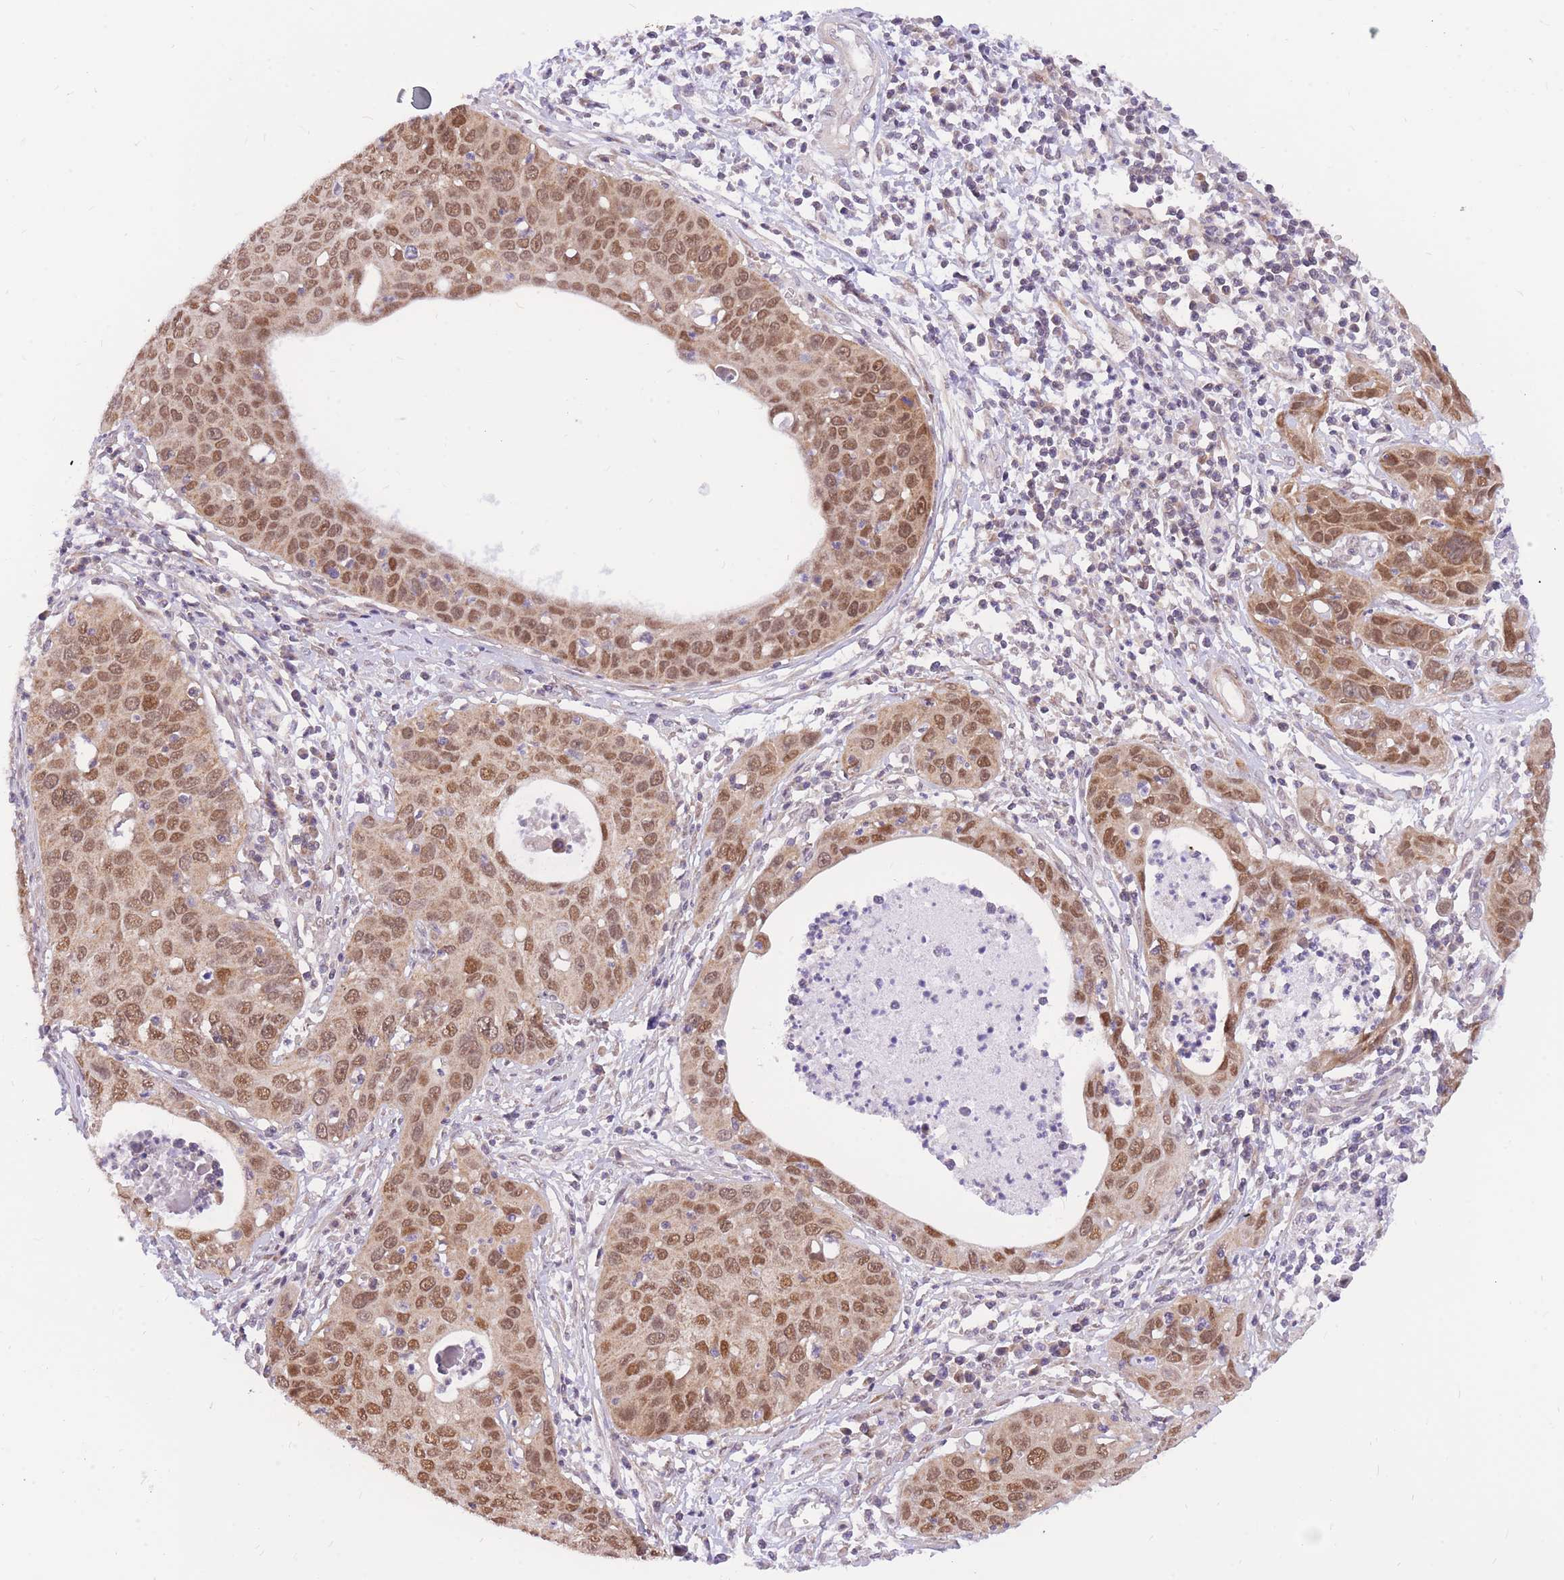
{"staining": {"intensity": "moderate", "quantity": ">75%", "location": "cytoplasmic/membranous,nuclear"}, "tissue": "cervical cancer", "cell_type": "Tumor cells", "image_type": "cancer", "snomed": [{"axis": "morphology", "description": "Squamous cell carcinoma, NOS"}, {"axis": "topography", "description": "Cervix"}], "caption": "Approximately >75% of tumor cells in human cervical squamous cell carcinoma reveal moderate cytoplasmic/membranous and nuclear protein expression as visualized by brown immunohistochemical staining.", "gene": "MINDY2", "patient": {"sex": "female", "age": 36}}